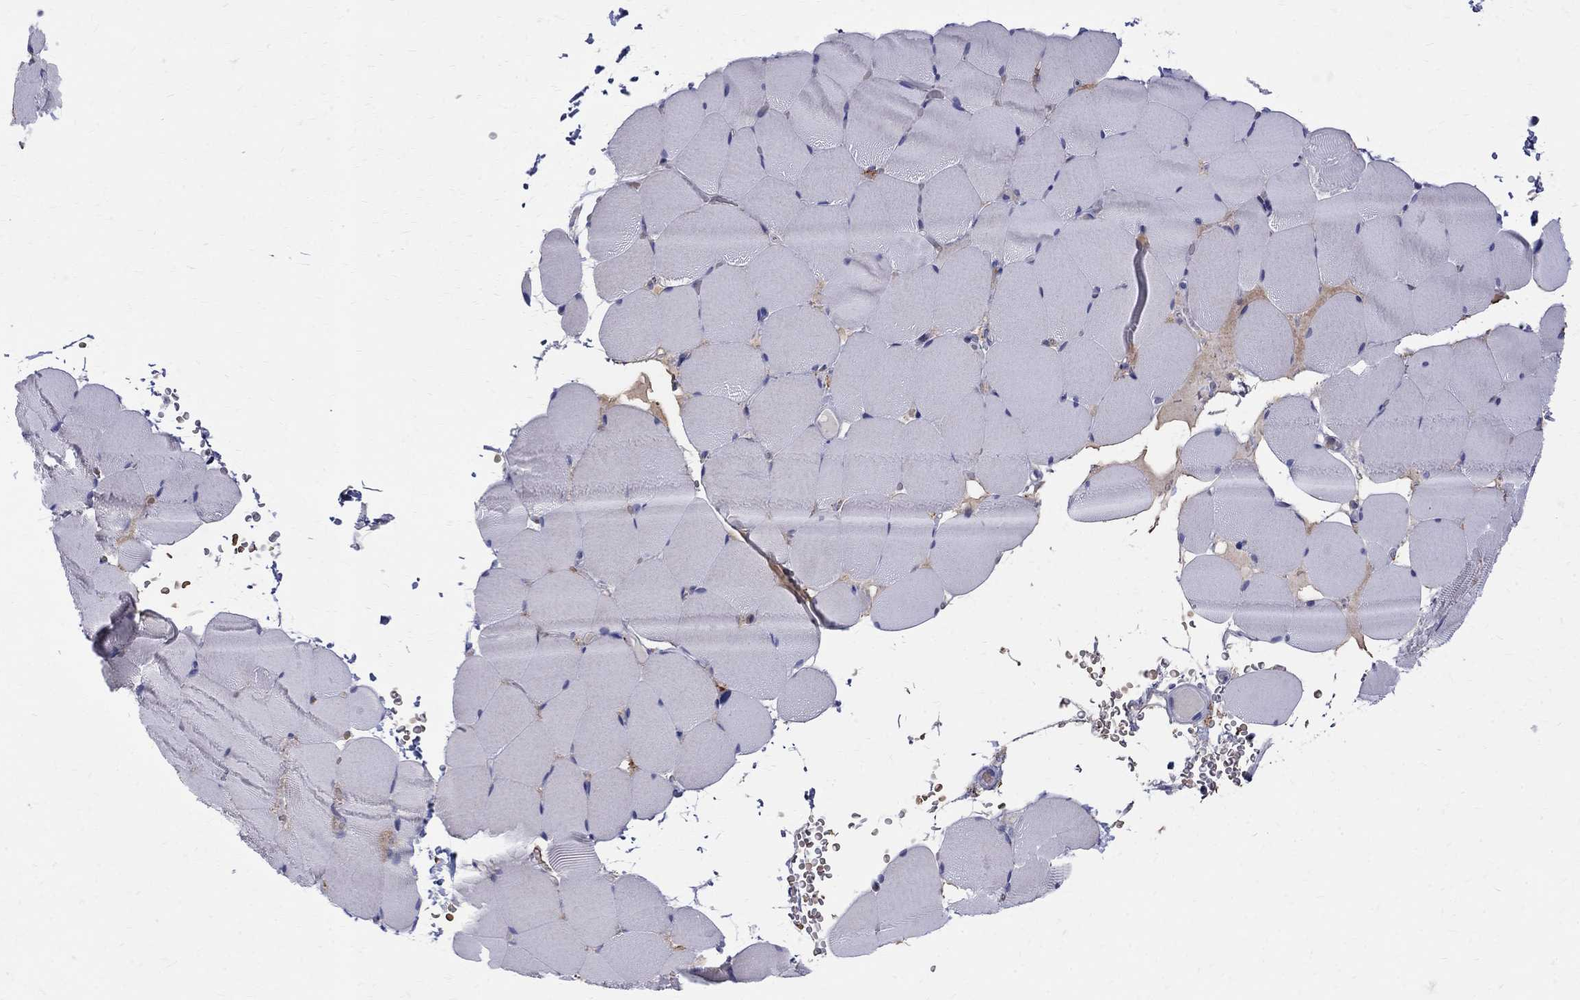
{"staining": {"intensity": "negative", "quantity": "none", "location": "none"}, "tissue": "skeletal muscle", "cell_type": "Myocytes", "image_type": "normal", "snomed": [{"axis": "morphology", "description": "Normal tissue, NOS"}, {"axis": "topography", "description": "Skeletal muscle"}], "caption": "Myocytes show no significant expression in benign skeletal muscle. Brightfield microscopy of immunohistochemistry stained with DAB (brown) and hematoxylin (blue), captured at high magnification.", "gene": "AGER", "patient": {"sex": "female", "age": 37}}